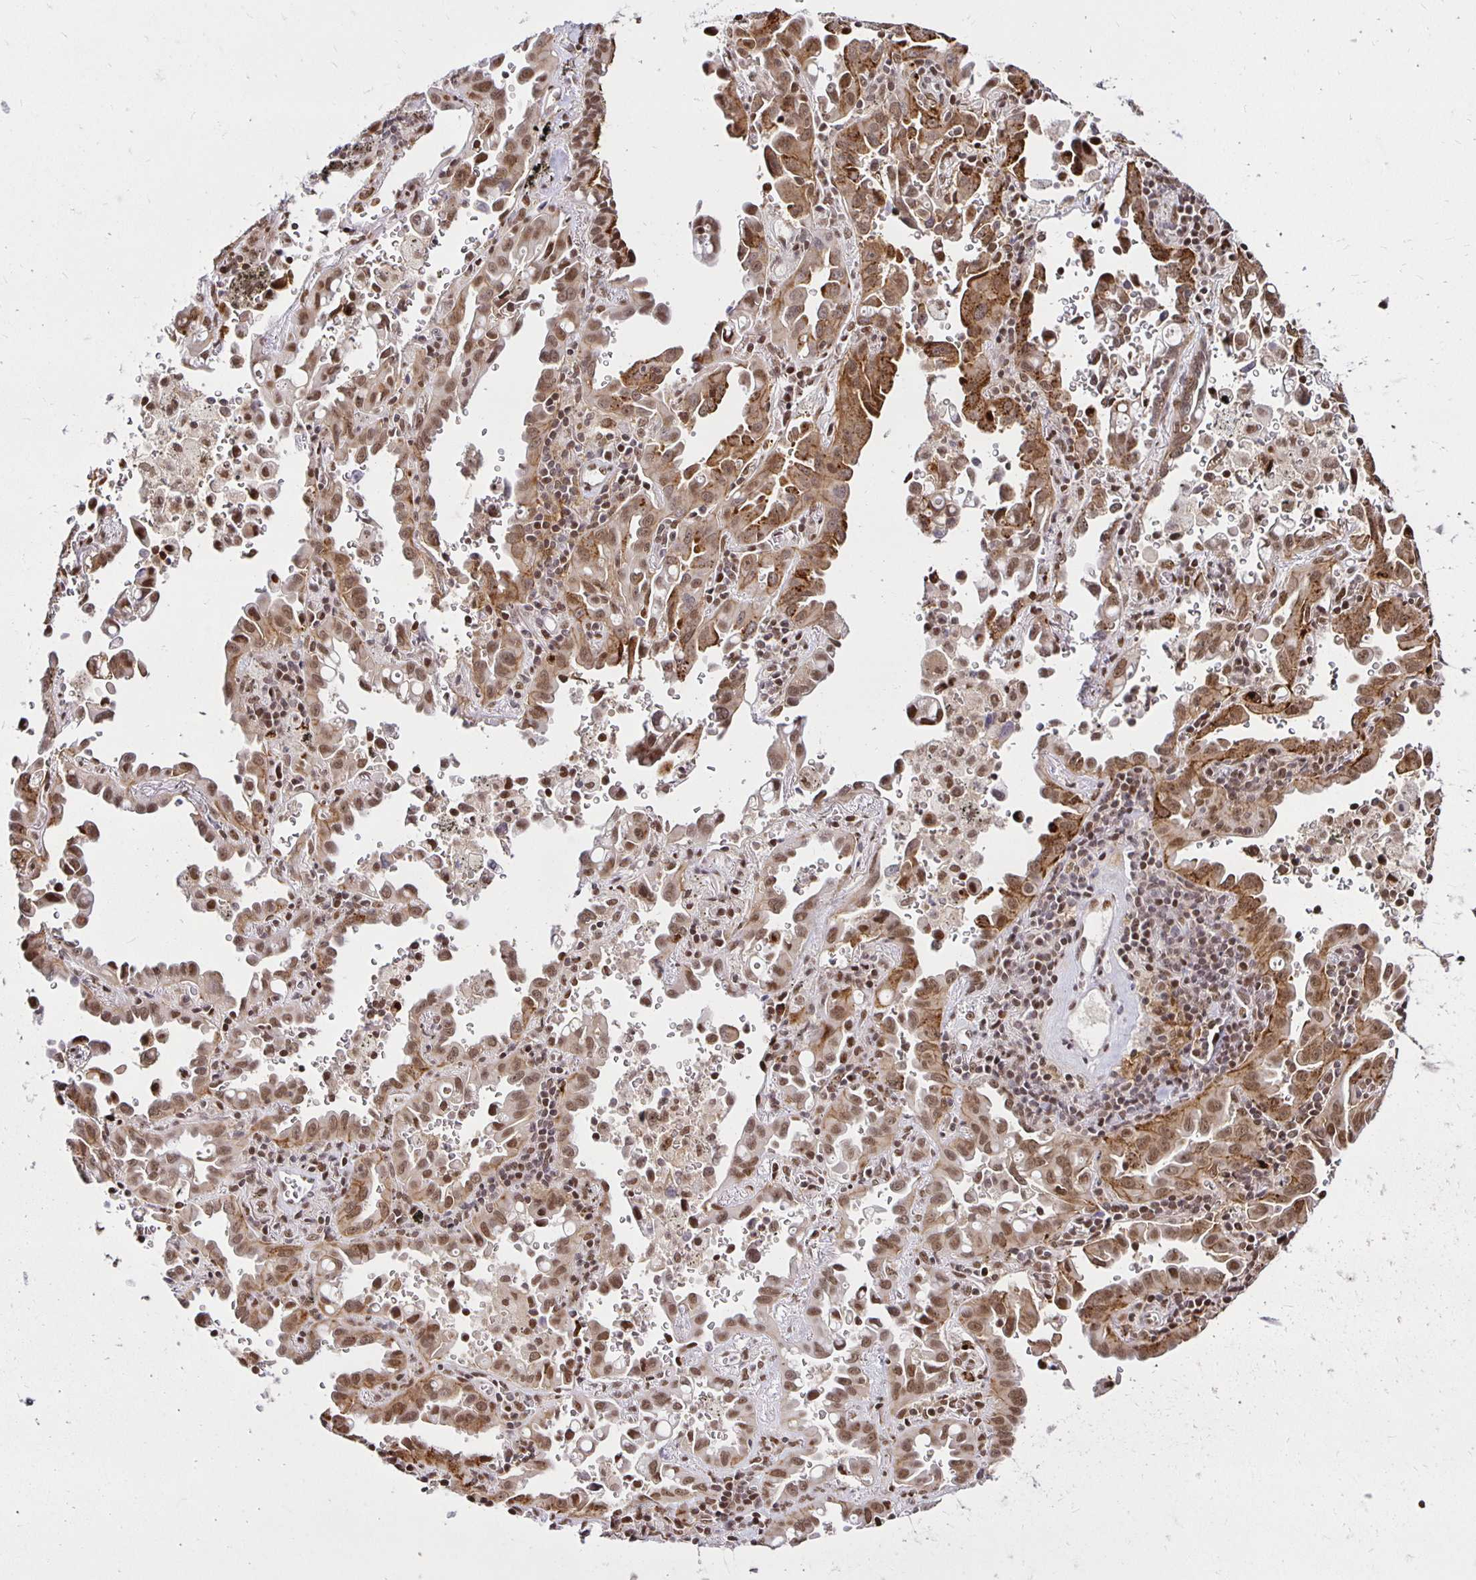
{"staining": {"intensity": "moderate", "quantity": ">75%", "location": "nuclear"}, "tissue": "lung cancer", "cell_type": "Tumor cells", "image_type": "cancer", "snomed": [{"axis": "morphology", "description": "Adenocarcinoma, NOS"}, {"axis": "topography", "description": "Lung"}], "caption": "Immunohistochemistry staining of lung adenocarcinoma, which demonstrates medium levels of moderate nuclear expression in approximately >75% of tumor cells indicating moderate nuclear protein expression. The staining was performed using DAB (3,3'-diaminobenzidine) (brown) for protein detection and nuclei were counterstained in hematoxylin (blue).", "gene": "ZNF579", "patient": {"sex": "male", "age": 68}}